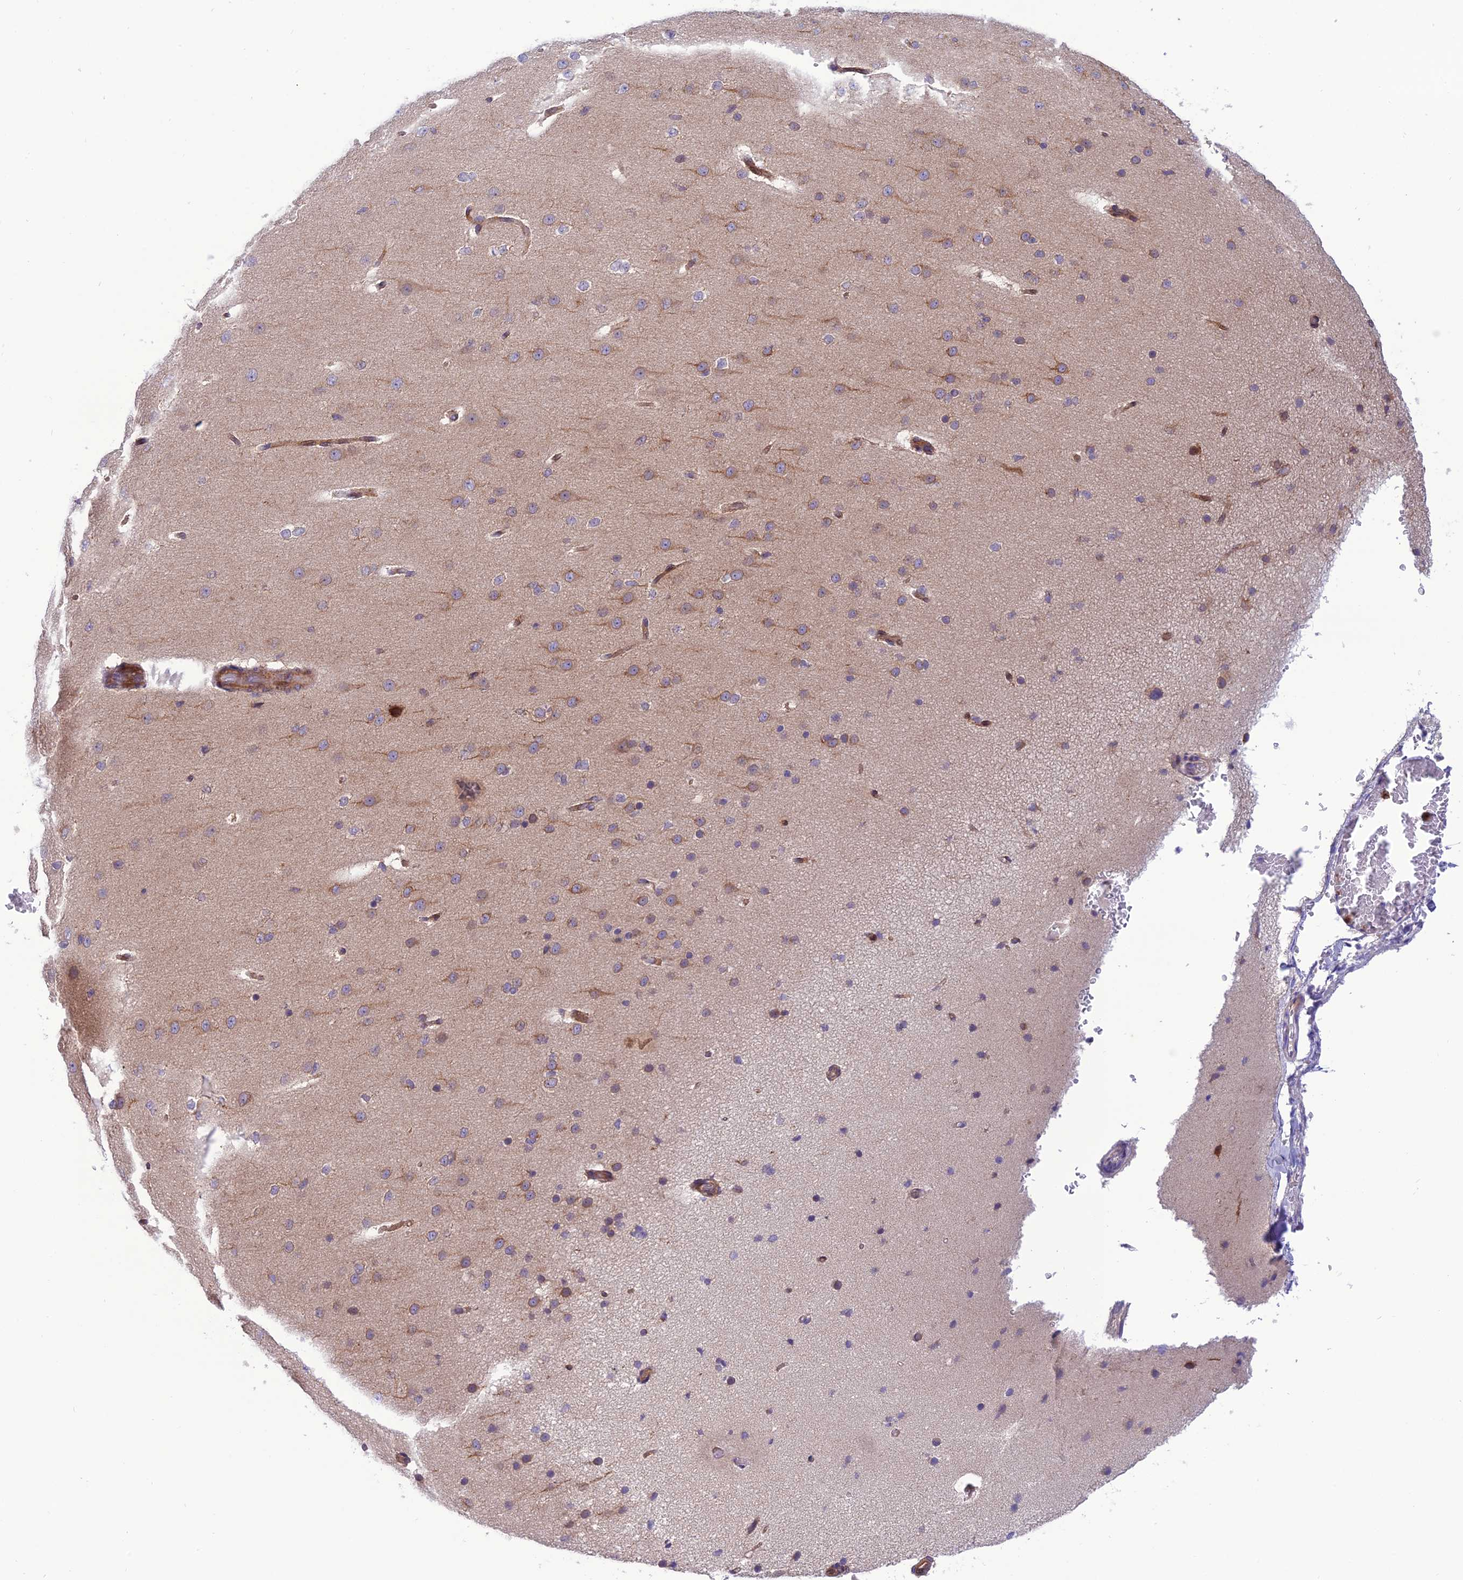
{"staining": {"intensity": "moderate", "quantity": ">75%", "location": "cytoplasmic/membranous"}, "tissue": "cerebral cortex", "cell_type": "Endothelial cells", "image_type": "normal", "snomed": [{"axis": "morphology", "description": "Normal tissue, NOS"}, {"axis": "morphology", "description": "Developmental malformation"}, {"axis": "topography", "description": "Cerebral cortex"}], "caption": "Approximately >75% of endothelial cells in unremarkable cerebral cortex display moderate cytoplasmic/membranous protein staining as visualized by brown immunohistochemical staining.", "gene": "JMY", "patient": {"sex": "female", "age": 30}}